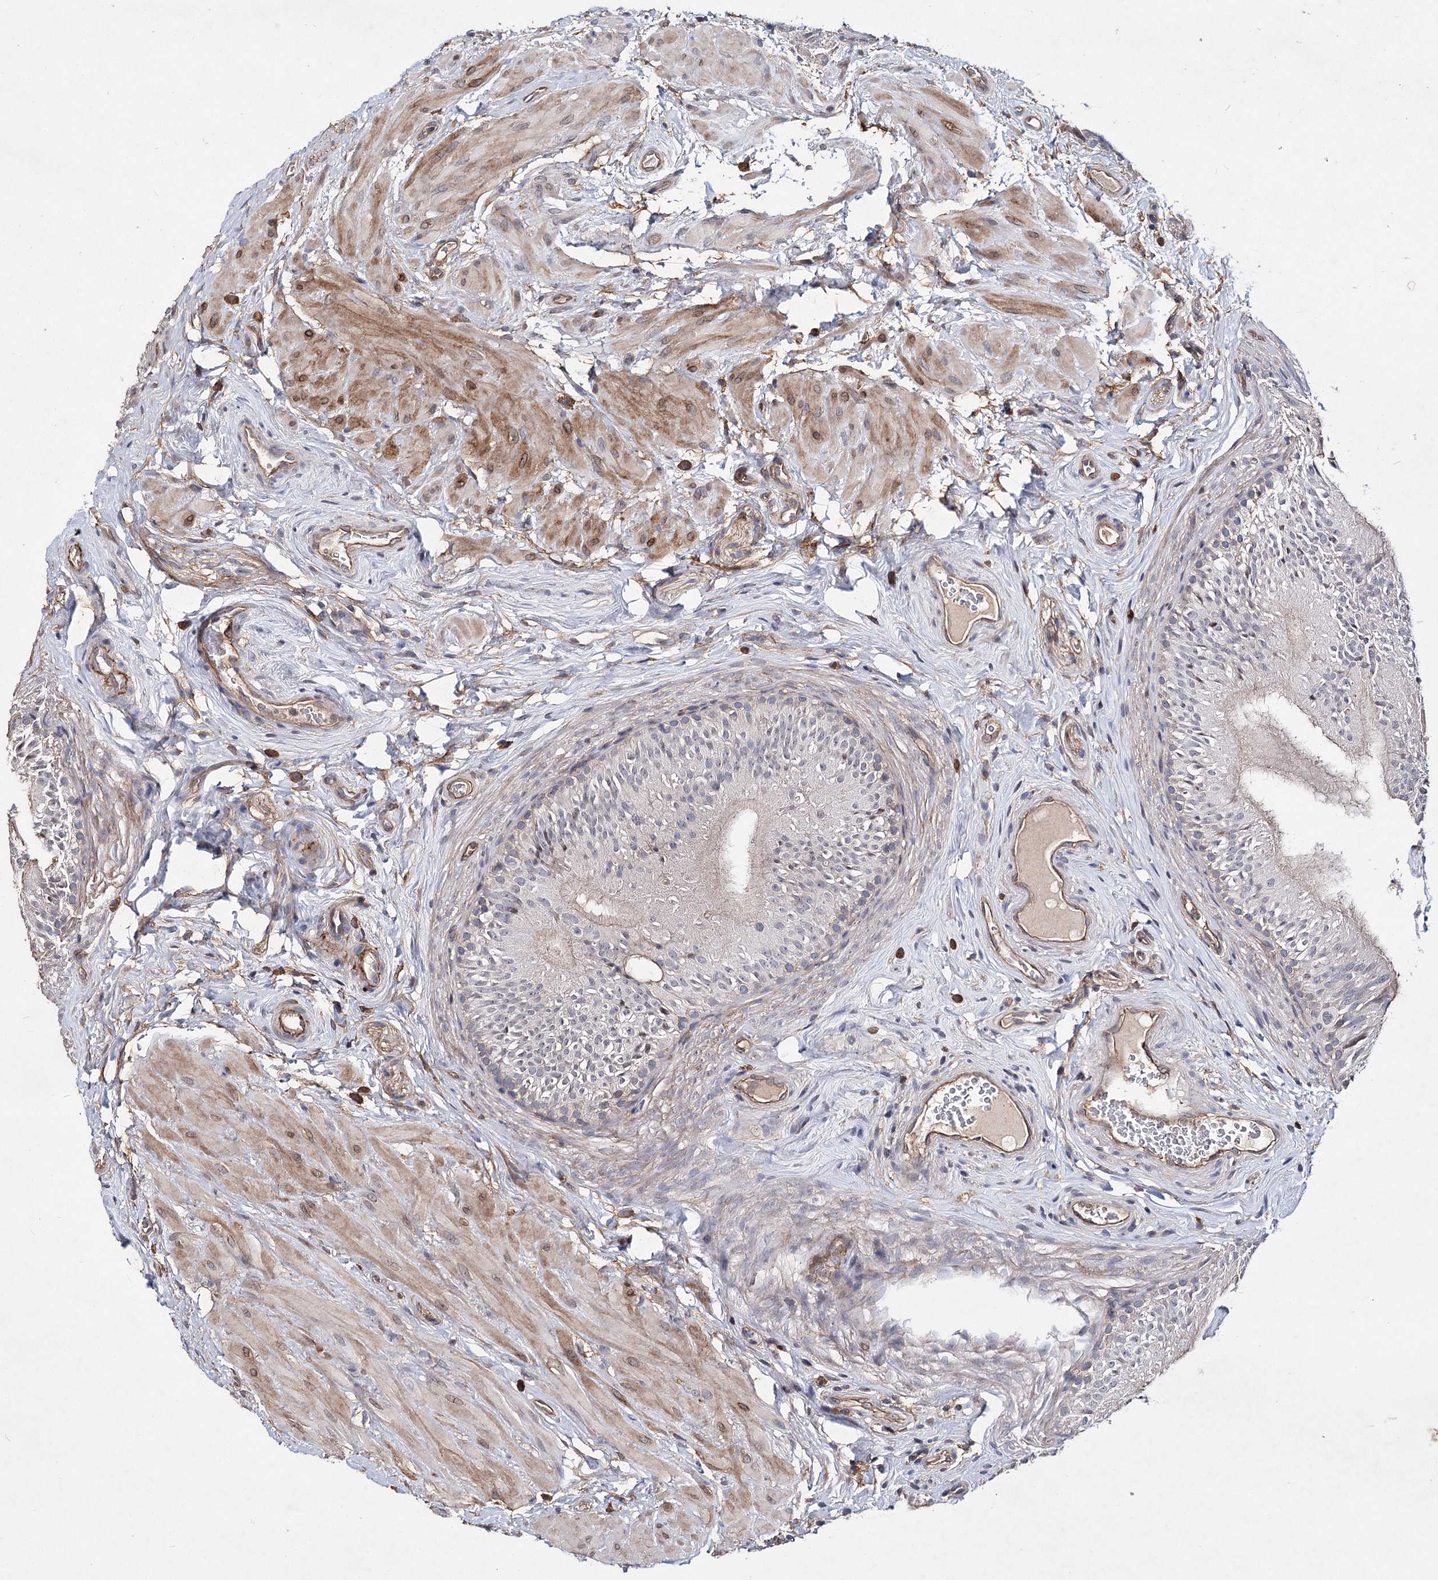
{"staining": {"intensity": "weak", "quantity": "<25%", "location": "cytoplasmic/membranous"}, "tissue": "epididymis", "cell_type": "Glandular cells", "image_type": "normal", "snomed": [{"axis": "morphology", "description": "Normal tissue, NOS"}, {"axis": "topography", "description": "Epididymis"}], "caption": "IHC of unremarkable epididymis demonstrates no expression in glandular cells.", "gene": "TMEM218", "patient": {"sex": "male", "age": 46}}